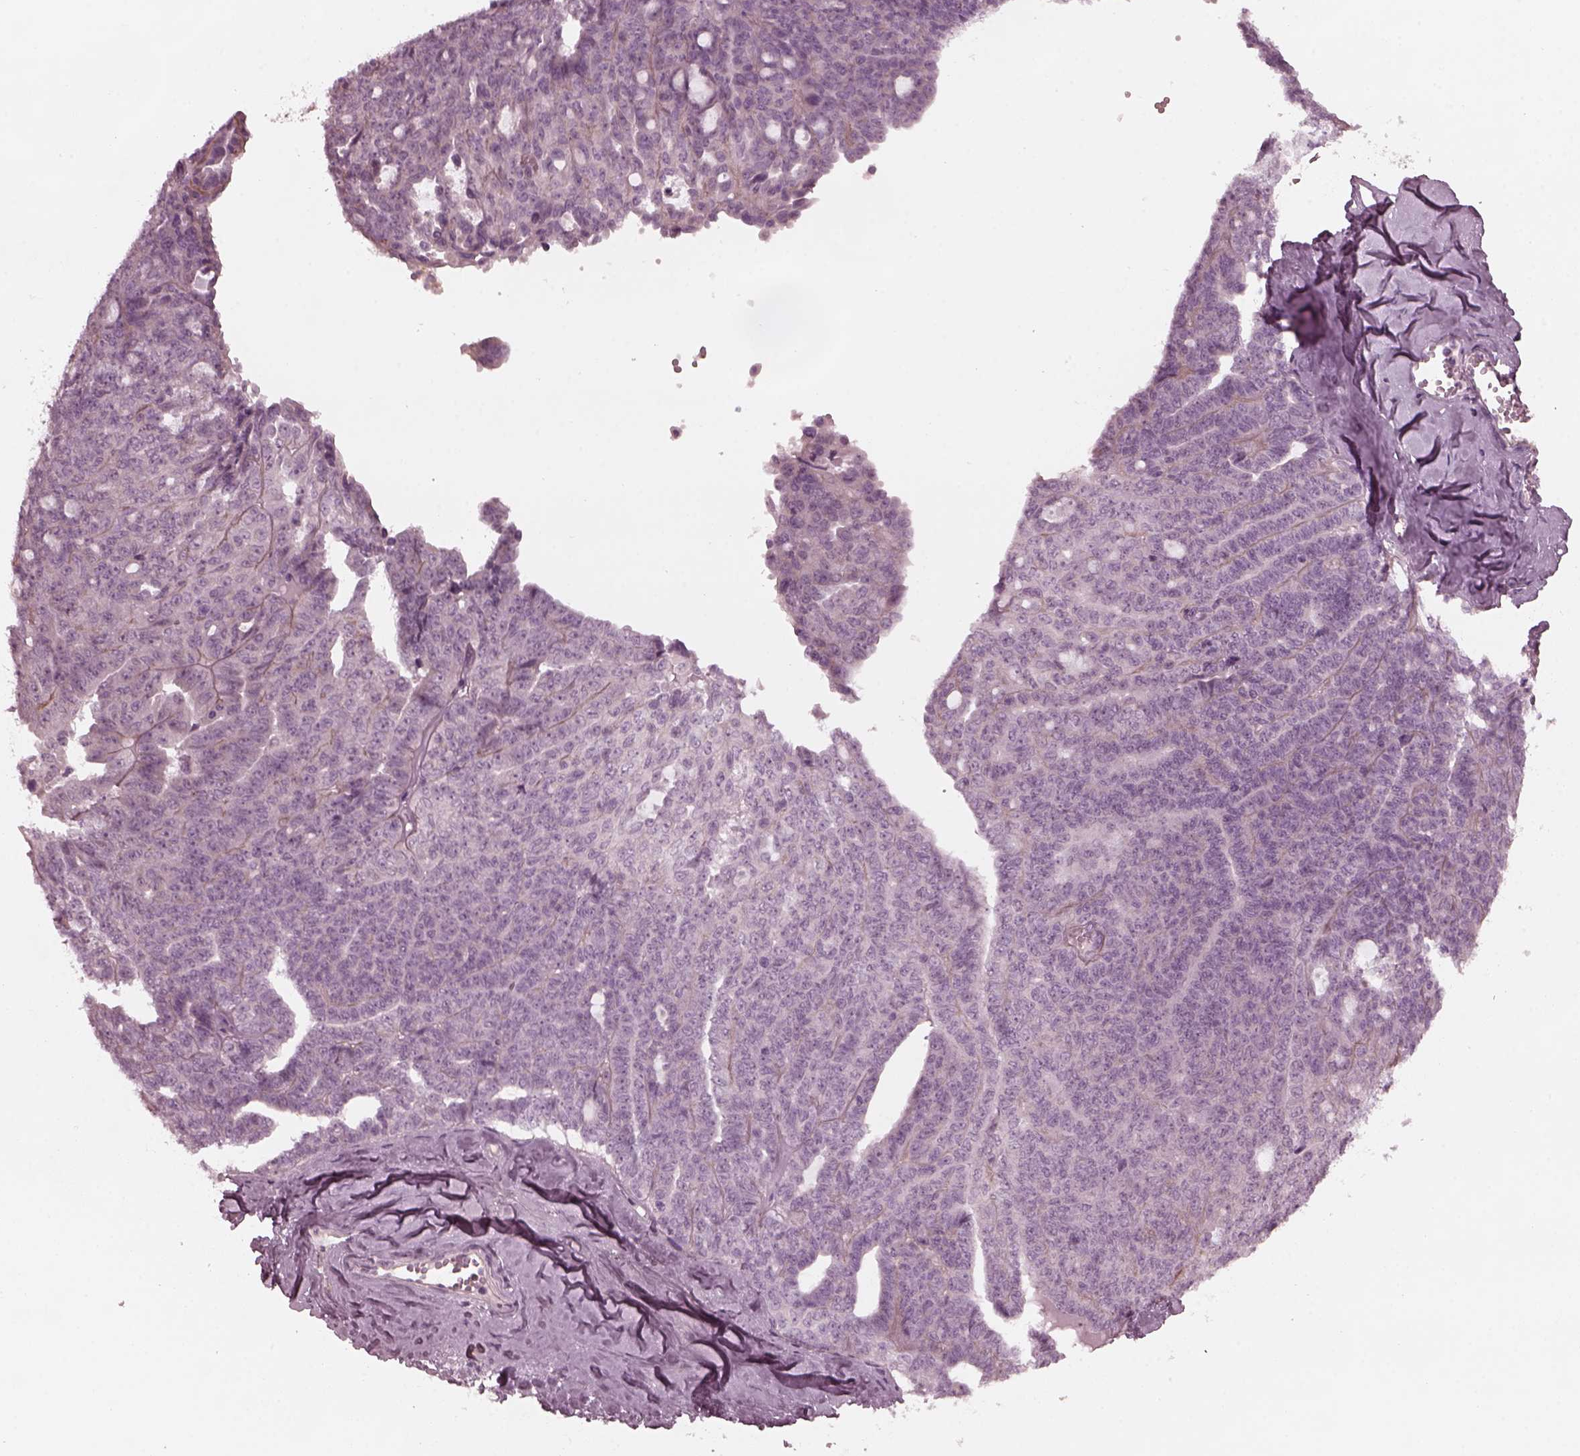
{"staining": {"intensity": "negative", "quantity": "none", "location": "none"}, "tissue": "ovarian cancer", "cell_type": "Tumor cells", "image_type": "cancer", "snomed": [{"axis": "morphology", "description": "Cystadenocarcinoma, serous, NOS"}, {"axis": "topography", "description": "Ovary"}], "caption": "Immunohistochemistry (IHC) image of neoplastic tissue: ovarian cancer stained with DAB (3,3'-diaminobenzidine) shows no significant protein expression in tumor cells. The staining is performed using DAB brown chromogen with nuclei counter-stained in using hematoxylin.", "gene": "KIF6", "patient": {"sex": "female", "age": 71}}